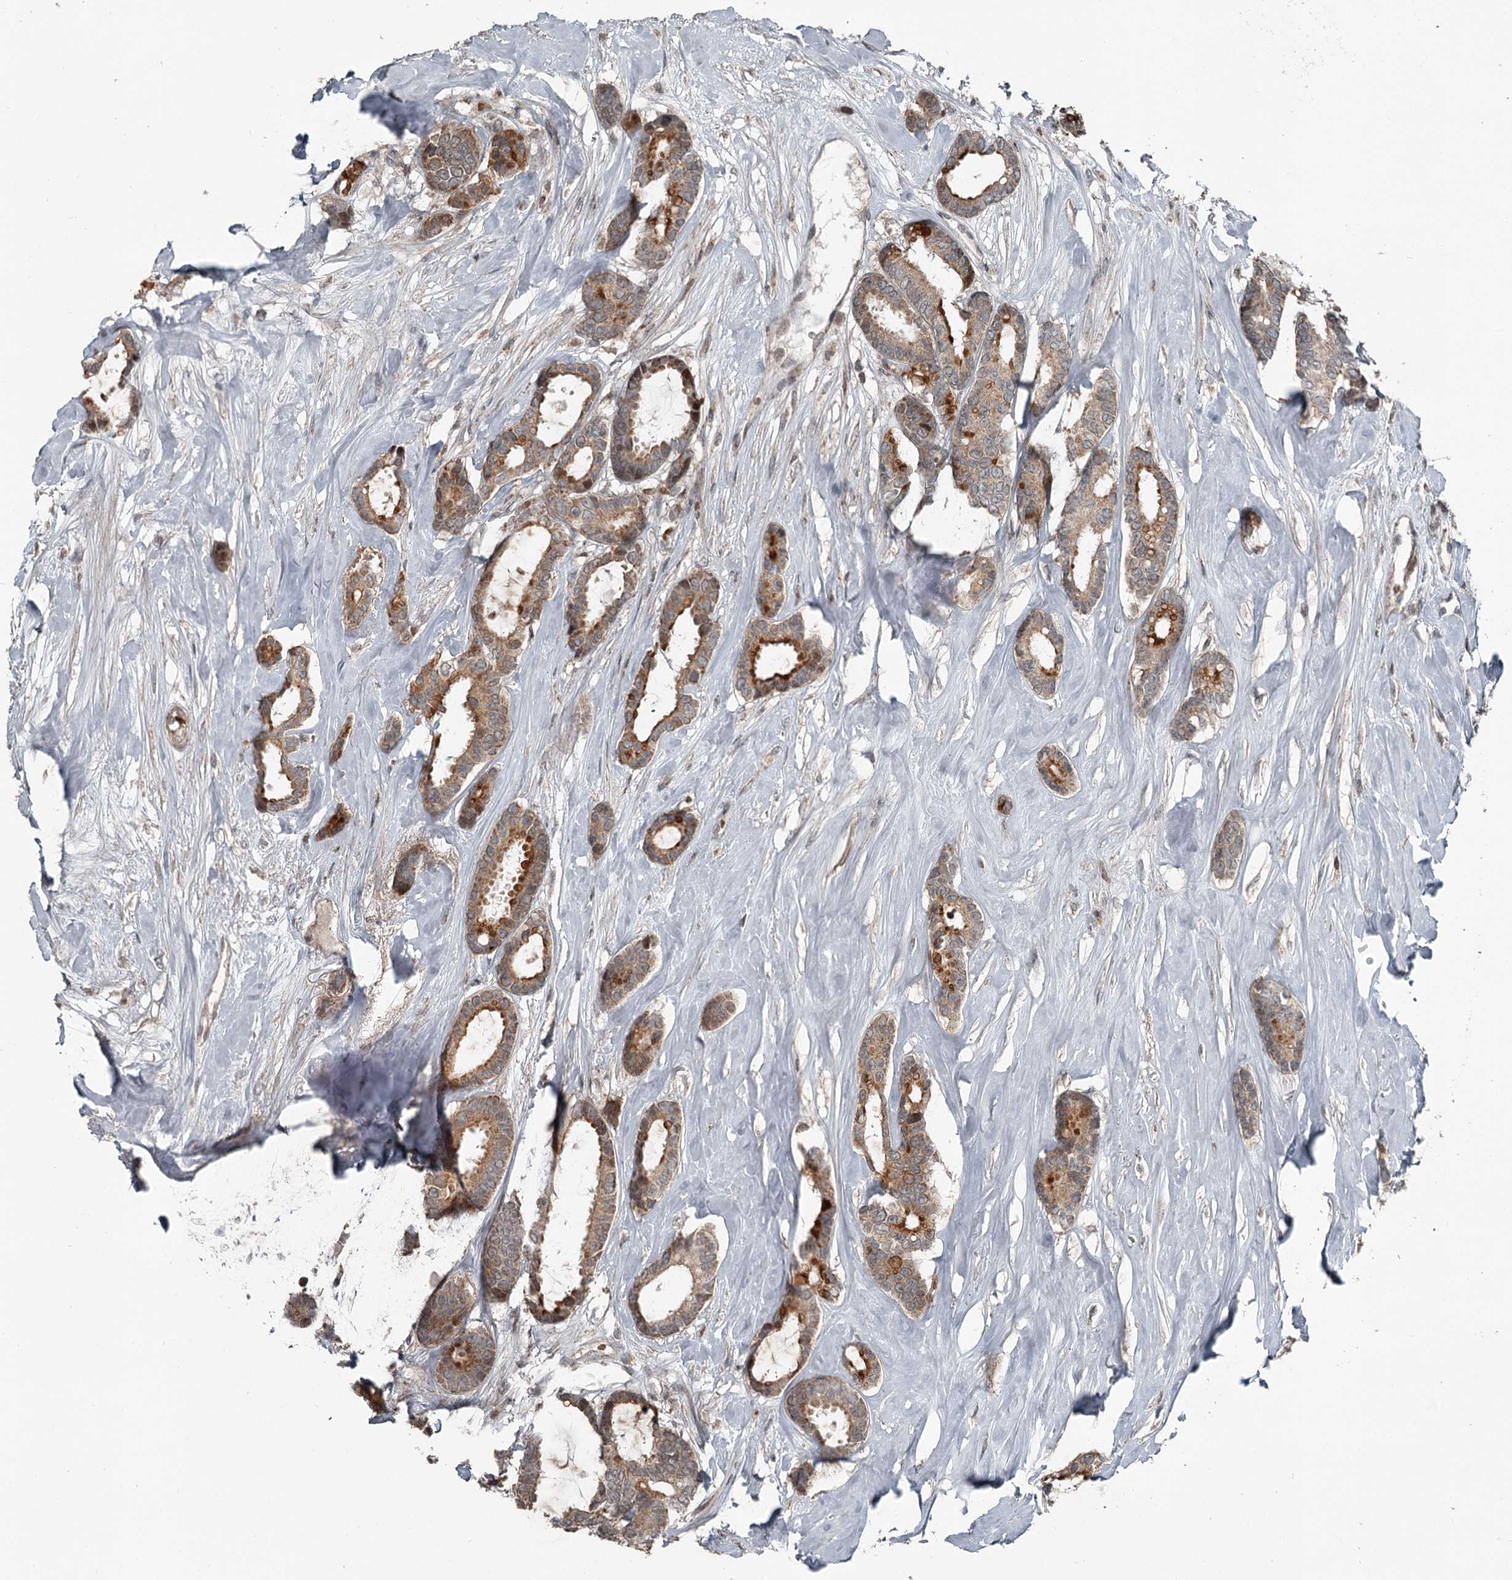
{"staining": {"intensity": "moderate", "quantity": ">75%", "location": "cytoplasmic/membranous"}, "tissue": "breast cancer", "cell_type": "Tumor cells", "image_type": "cancer", "snomed": [{"axis": "morphology", "description": "Duct carcinoma"}, {"axis": "topography", "description": "Breast"}], "caption": "Breast cancer tissue displays moderate cytoplasmic/membranous expression in about >75% of tumor cells The staining is performed using DAB brown chromogen to label protein expression. The nuclei are counter-stained blue using hematoxylin.", "gene": "RASSF8", "patient": {"sex": "female", "age": 87}}